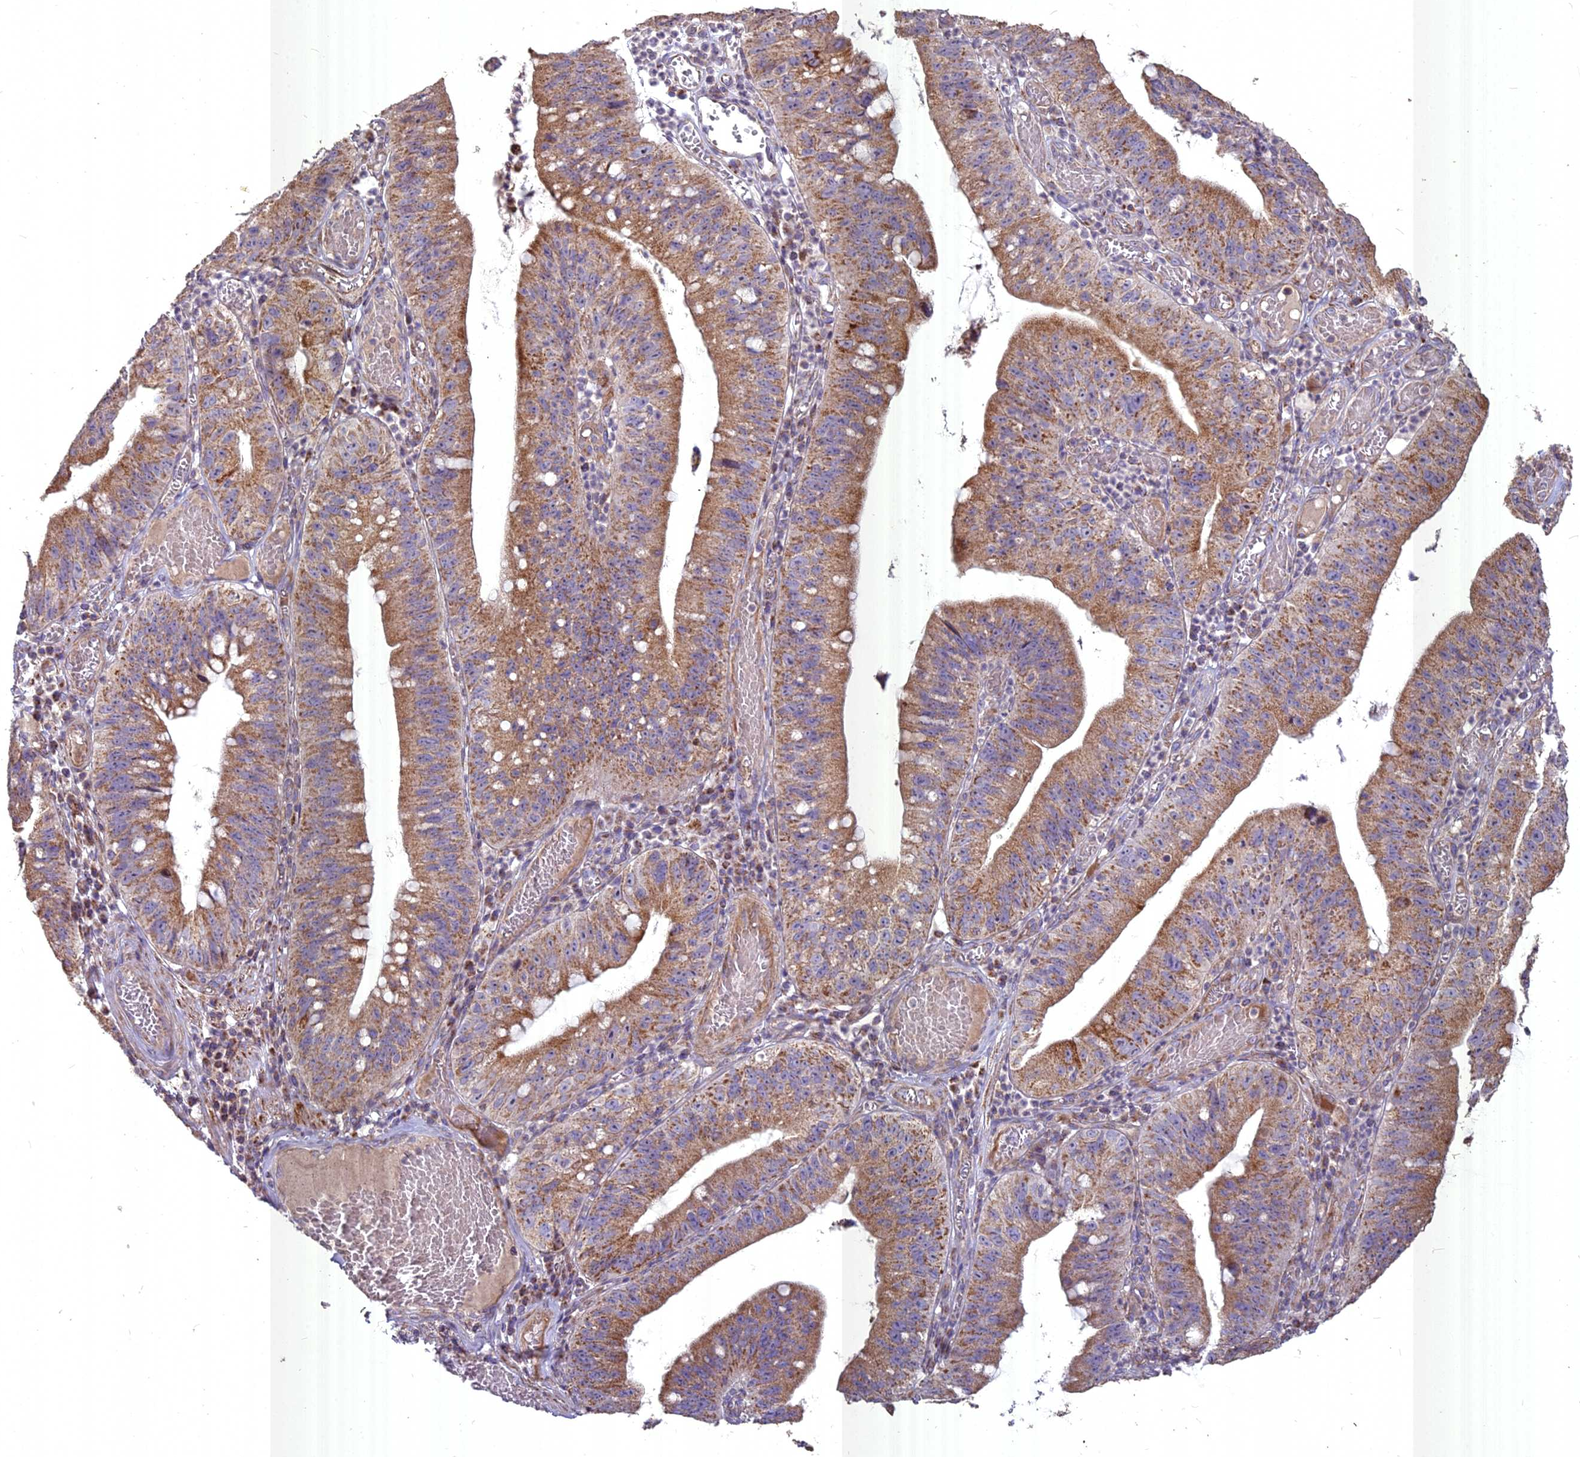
{"staining": {"intensity": "moderate", "quantity": ">75%", "location": "cytoplasmic/membranous"}, "tissue": "stomach cancer", "cell_type": "Tumor cells", "image_type": "cancer", "snomed": [{"axis": "morphology", "description": "Adenocarcinoma, NOS"}, {"axis": "topography", "description": "Stomach"}], "caption": "Moderate cytoplasmic/membranous positivity for a protein is identified in approximately >75% of tumor cells of stomach adenocarcinoma using immunohistochemistry.", "gene": "COX11", "patient": {"sex": "male", "age": 59}}